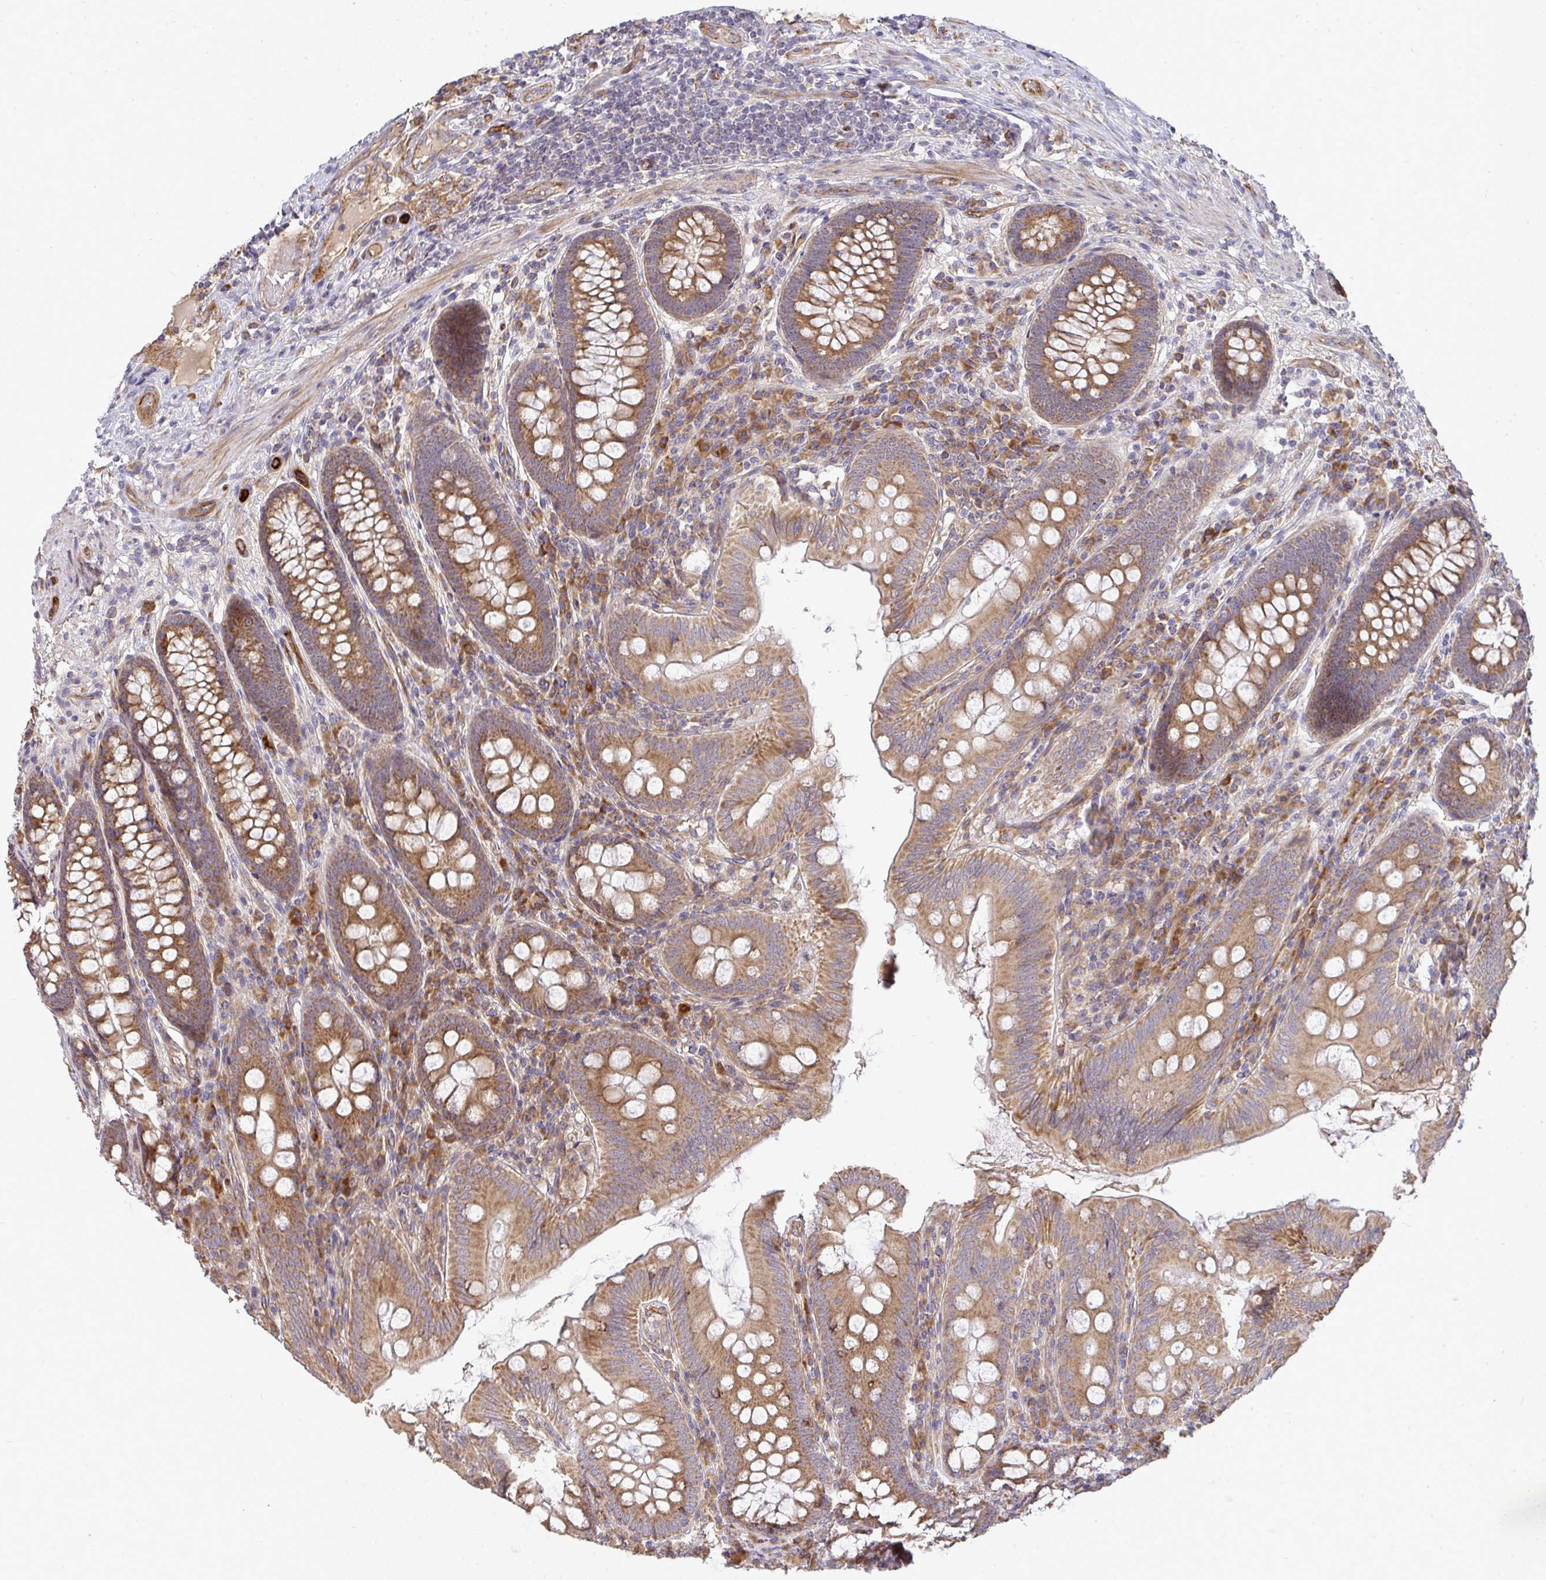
{"staining": {"intensity": "weak", "quantity": ">75%", "location": "cytoplasmic/membranous"}, "tissue": "appendix", "cell_type": "Glandular cells", "image_type": "normal", "snomed": [{"axis": "morphology", "description": "Normal tissue, NOS"}, {"axis": "topography", "description": "Appendix"}], "caption": "Approximately >75% of glandular cells in unremarkable appendix display weak cytoplasmic/membranous protein expression as visualized by brown immunohistochemical staining.", "gene": "B4GALT6", "patient": {"sex": "male", "age": 71}}